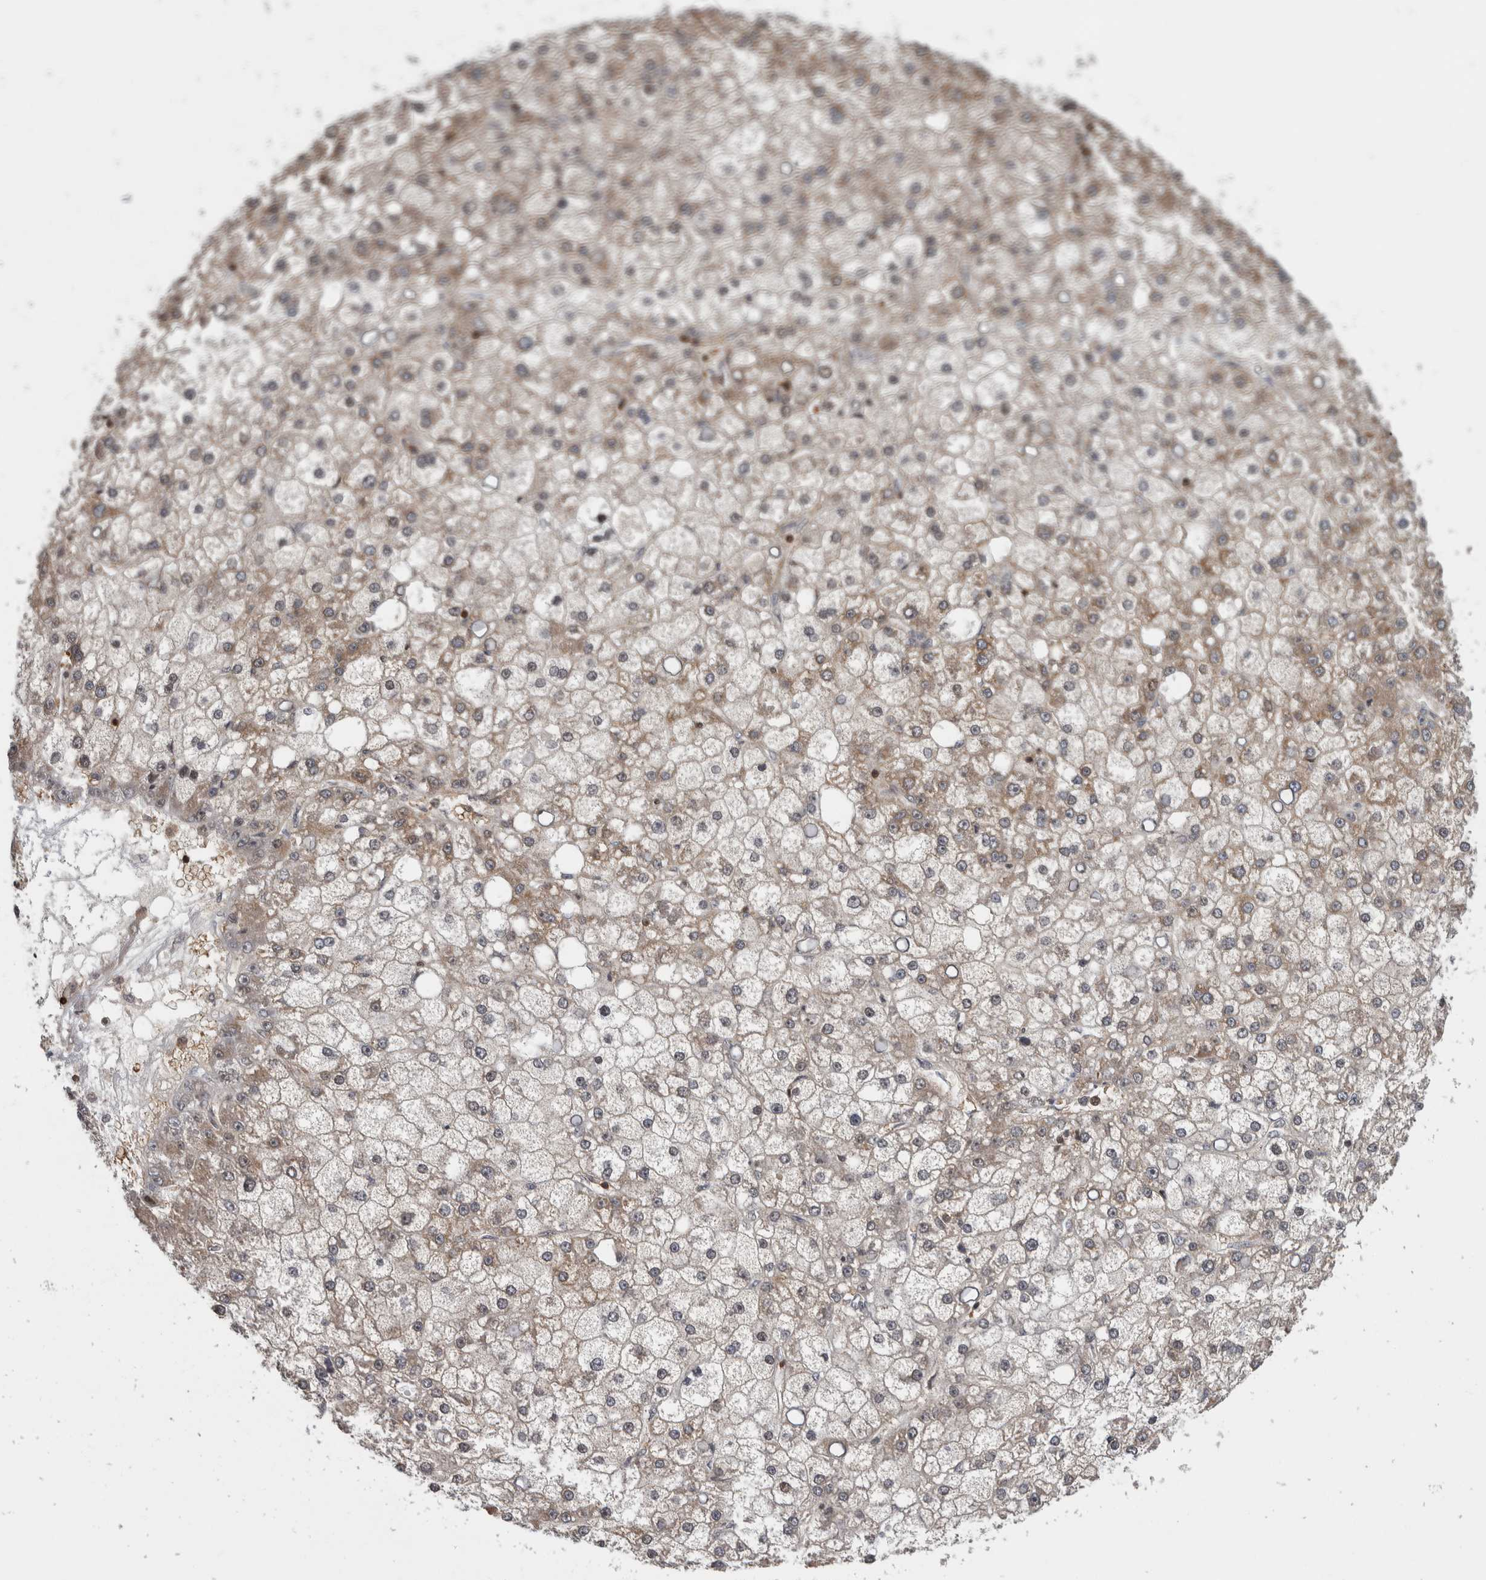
{"staining": {"intensity": "weak", "quantity": "<25%", "location": "cytoplasmic/membranous"}, "tissue": "liver cancer", "cell_type": "Tumor cells", "image_type": "cancer", "snomed": [{"axis": "morphology", "description": "Carcinoma, Hepatocellular, NOS"}, {"axis": "topography", "description": "Liver"}], "caption": "The micrograph reveals no significant positivity in tumor cells of liver cancer. Brightfield microscopy of immunohistochemistry stained with DAB (3,3'-diaminobenzidine) (brown) and hematoxylin (blue), captured at high magnification.", "gene": "TDRD7", "patient": {"sex": "male", "age": 67}}